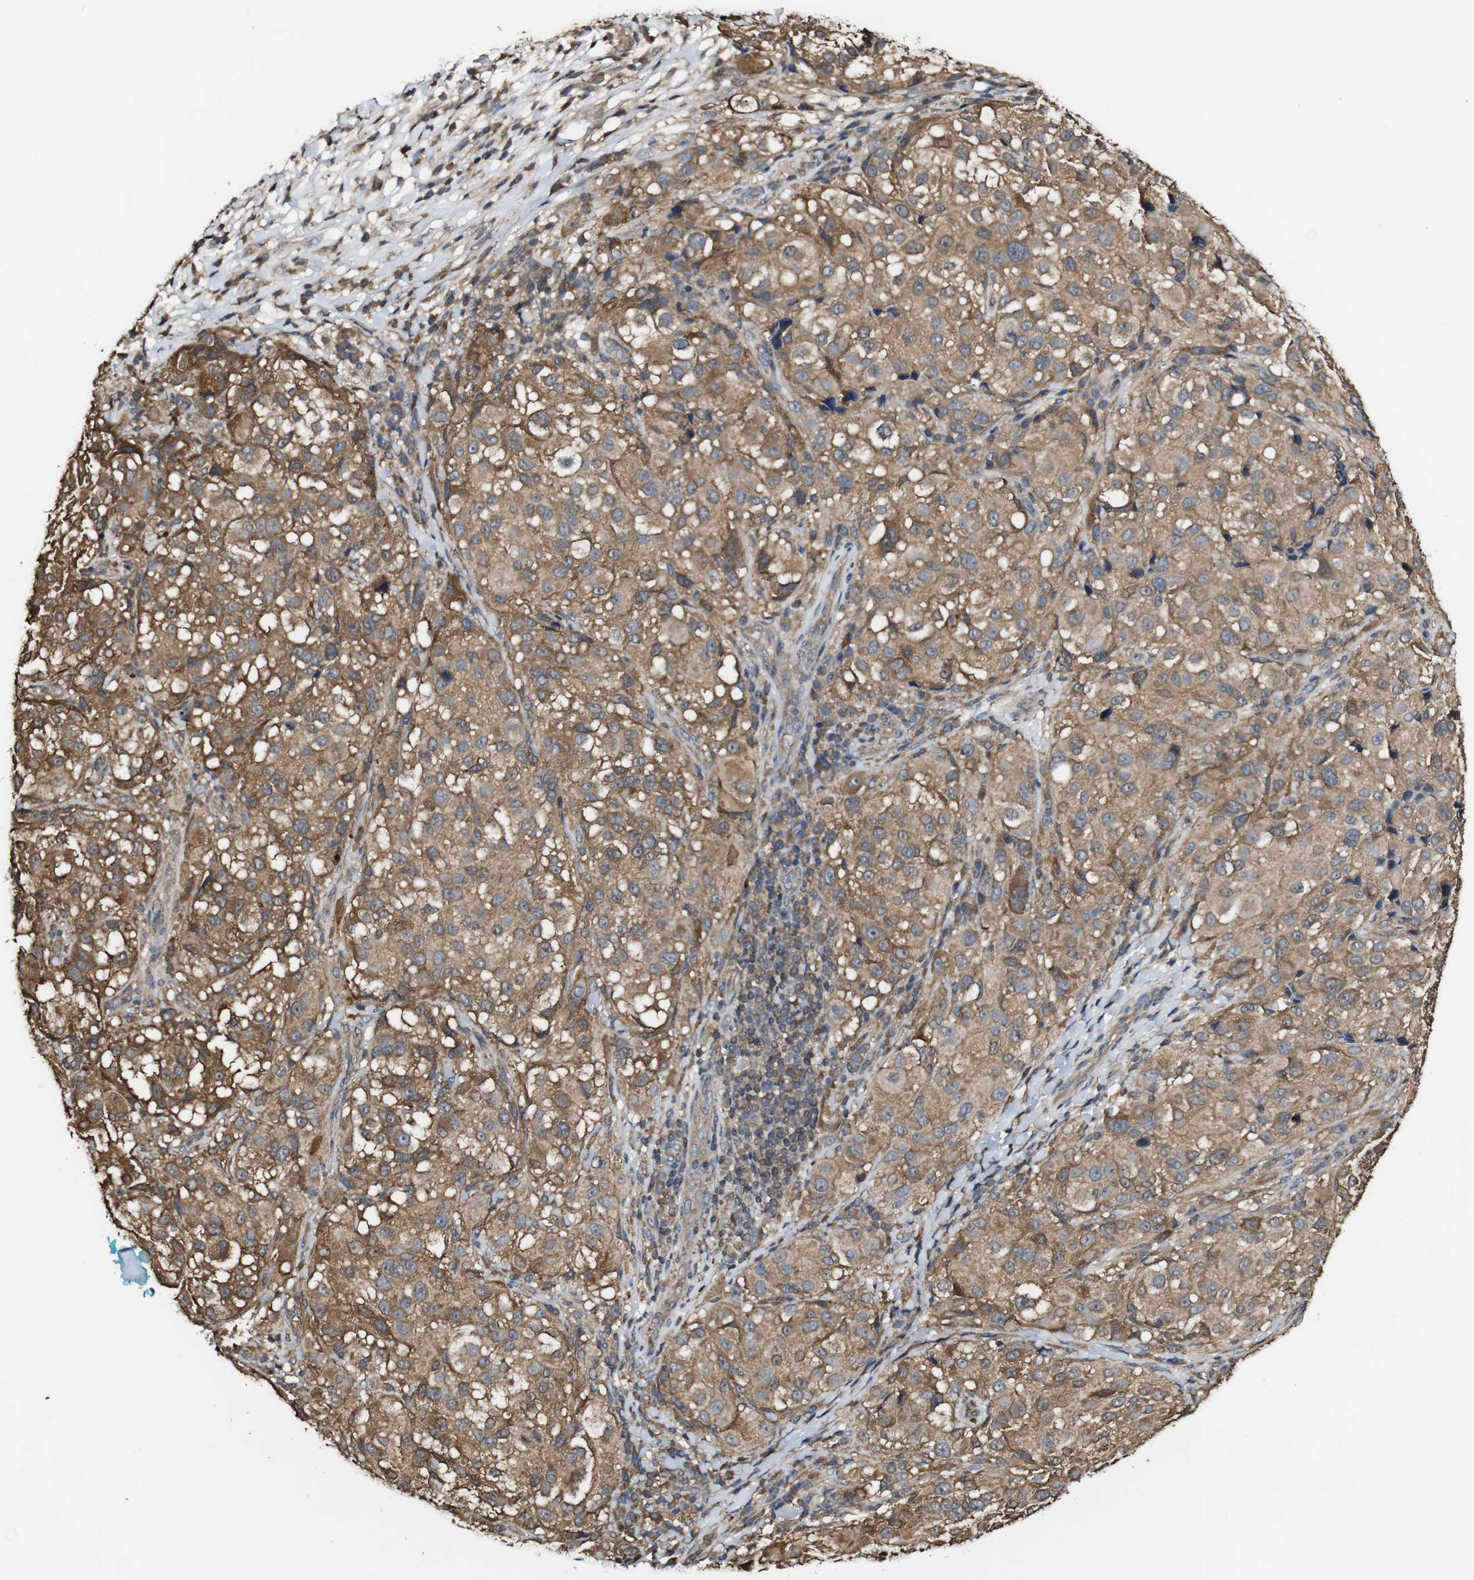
{"staining": {"intensity": "moderate", "quantity": ">75%", "location": "cytoplasmic/membranous"}, "tissue": "melanoma", "cell_type": "Tumor cells", "image_type": "cancer", "snomed": [{"axis": "morphology", "description": "Necrosis, NOS"}, {"axis": "morphology", "description": "Malignant melanoma, NOS"}, {"axis": "topography", "description": "Skin"}], "caption": "Tumor cells reveal medium levels of moderate cytoplasmic/membranous positivity in approximately >75% of cells in melanoma.", "gene": "PTPRR", "patient": {"sex": "female", "age": 87}}